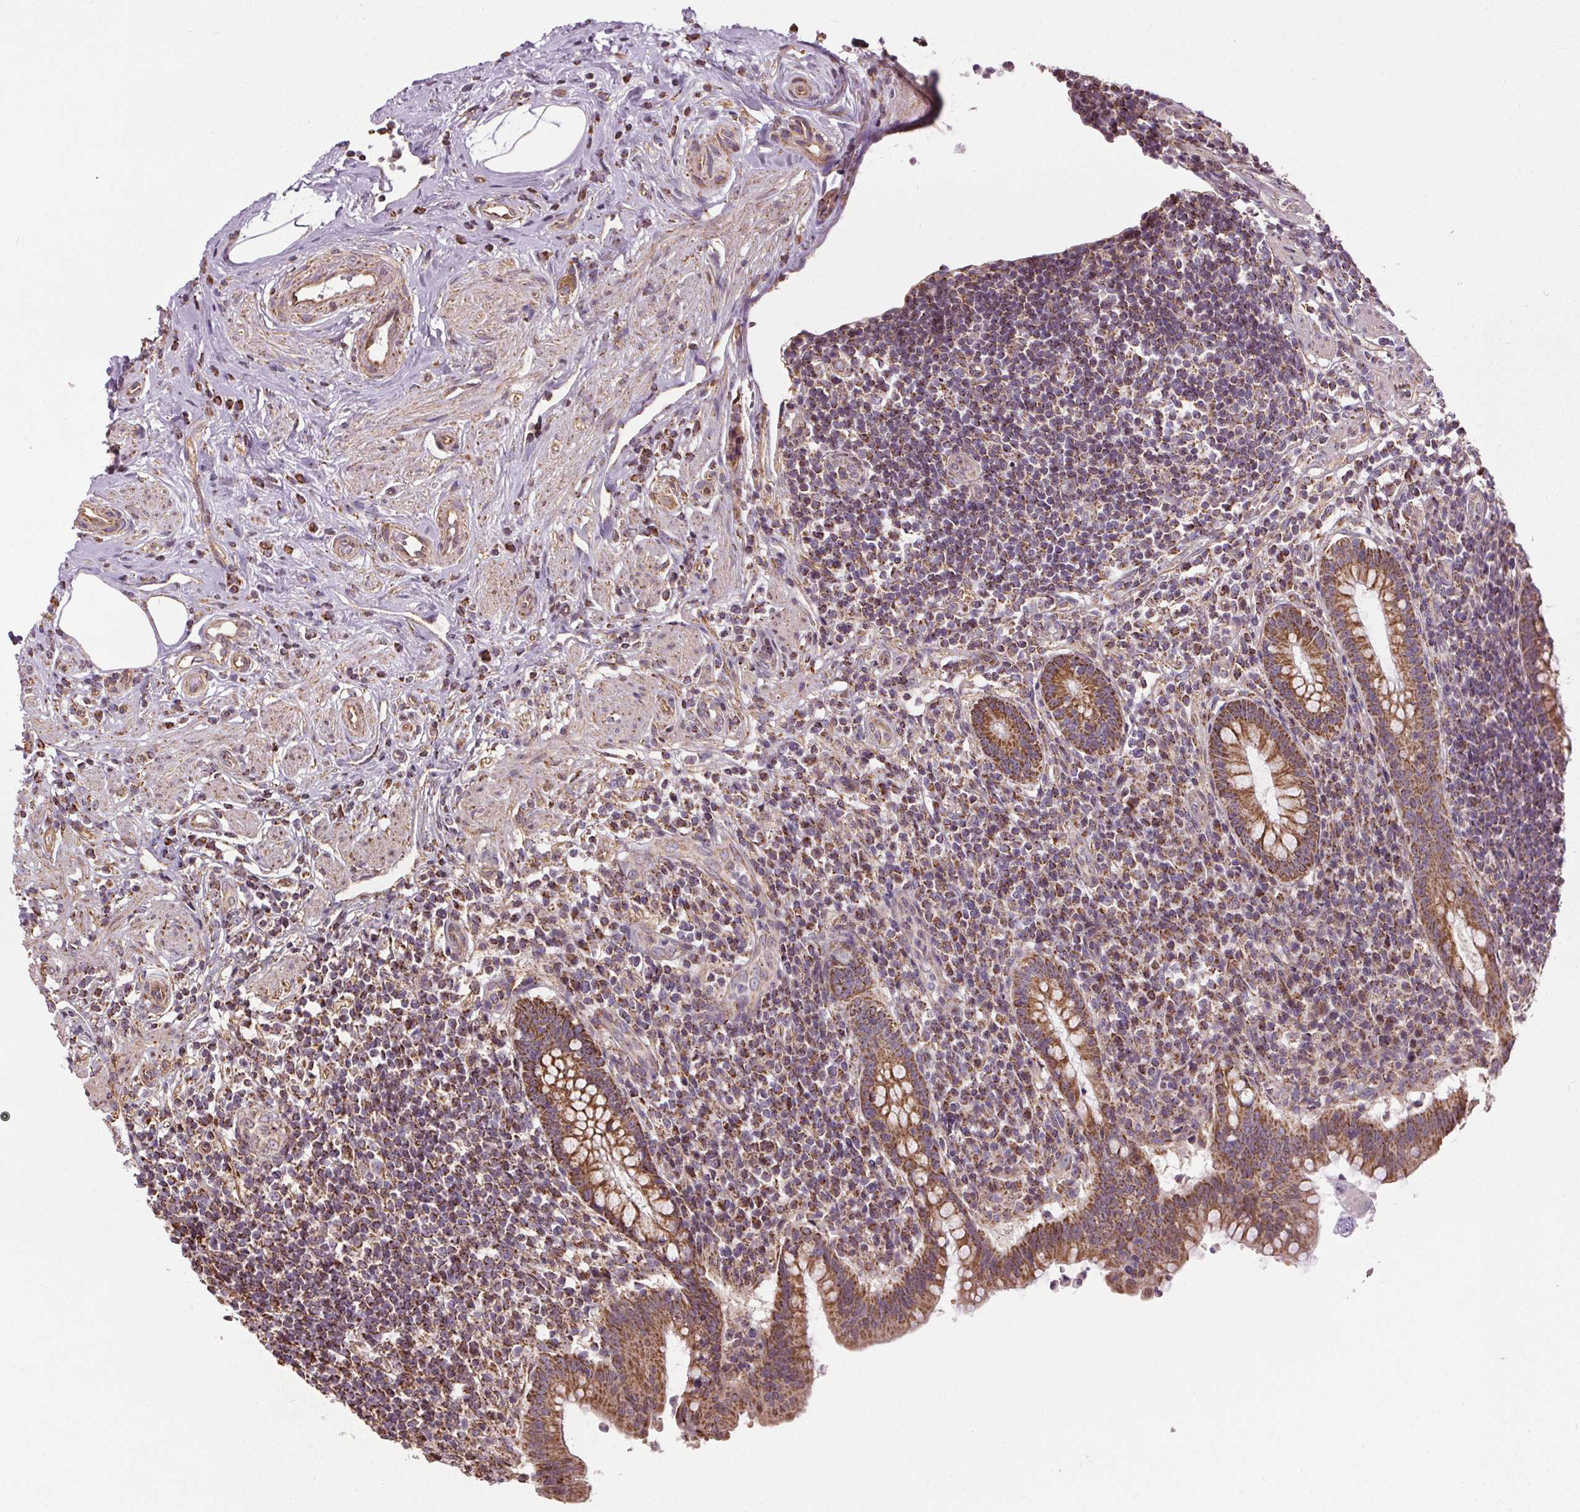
{"staining": {"intensity": "moderate", "quantity": ">75%", "location": "cytoplasmic/membranous"}, "tissue": "appendix", "cell_type": "Glandular cells", "image_type": "normal", "snomed": [{"axis": "morphology", "description": "Normal tissue, NOS"}, {"axis": "topography", "description": "Appendix"}], "caption": "Brown immunohistochemical staining in benign human appendix shows moderate cytoplasmic/membranous expression in about >75% of glandular cells. (DAB IHC with brightfield microscopy, high magnification).", "gene": "ZNF548", "patient": {"sex": "female", "age": 56}}